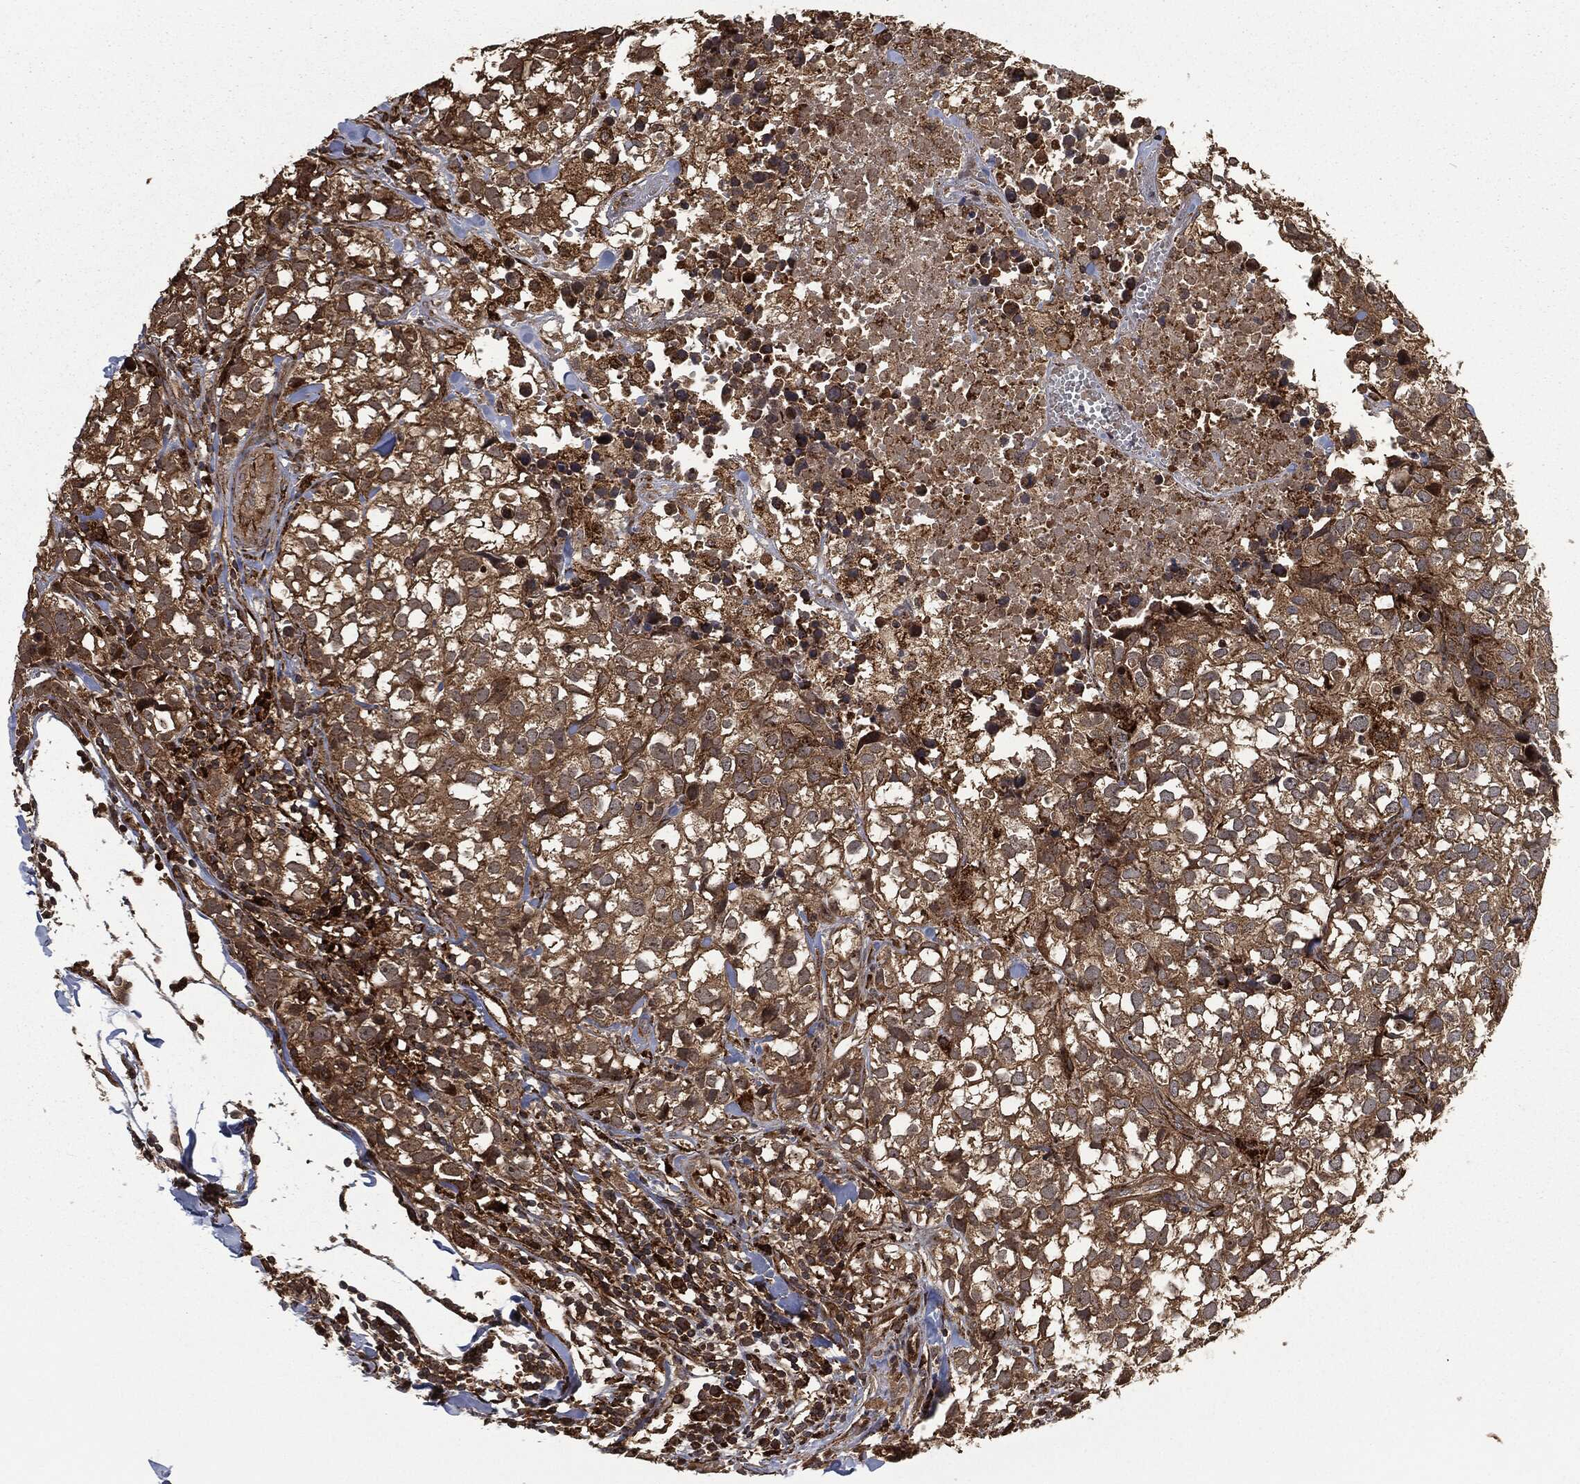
{"staining": {"intensity": "strong", "quantity": ">75%", "location": "cytoplasmic/membranous"}, "tissue": "breast cancer", "cell_type": "Tumor cells", "image_type": "cancer", "snomed": [{"axis": "morphology", "description": "Duct carcinoma"}, {"axis": "topography", "description": "Breast"}], "caption": "Immunohistochemical staining of intraductal carcinoma (breast) demonstrates high levels of strong cytoplasmic/membranous expression in about >75% of tumor cells. The protein is stained brown, and the nuclei are stained in blue (DAB (3,3'-diaminobenzidine) IHC with brightfield microscopy, high magnification).", "gene": "RFTN1", "patient": {"sex": "female", "age": 30}}